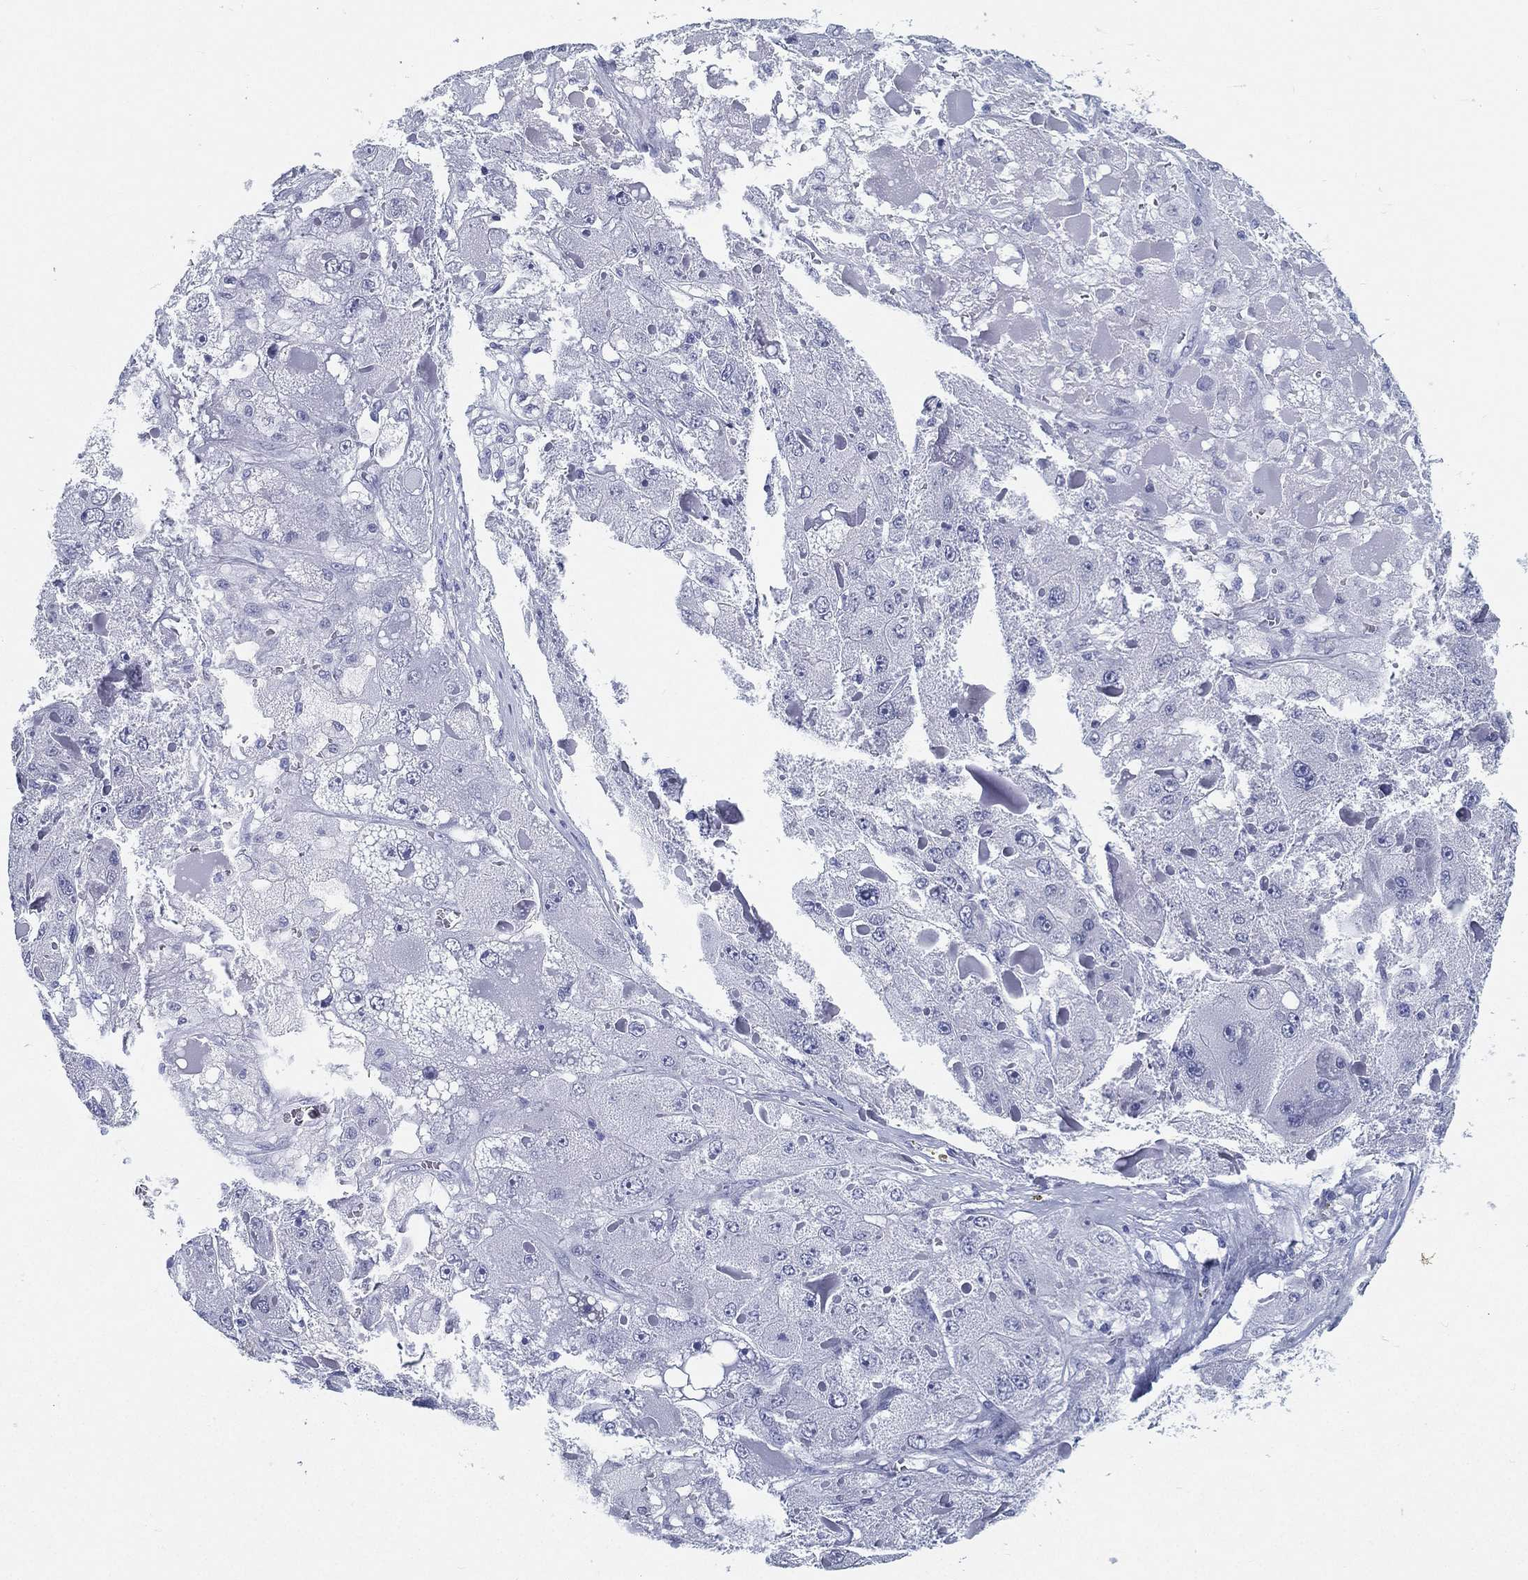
{"staining": {"intensity": "negative", "quantity": "none", "location": "none"}, "tissue": "liver cancer", "cell_type": "Tumor cells", "image_type": "cancer", "snomed": [{"axis": "morphology", "description": "Carcinoma, Hepatocellular, NOS"}, {"axis": "topography", "description": "Liver"}], "caption": "Tumor cells are negative for protein expression in human liver hepatocellular carcinoma. (DAB immunohistochemistry visualized using brightfield microscopy, high magnification).", "gene": "ATP1B2", "patient": {"sex": "female", "age": 73}}